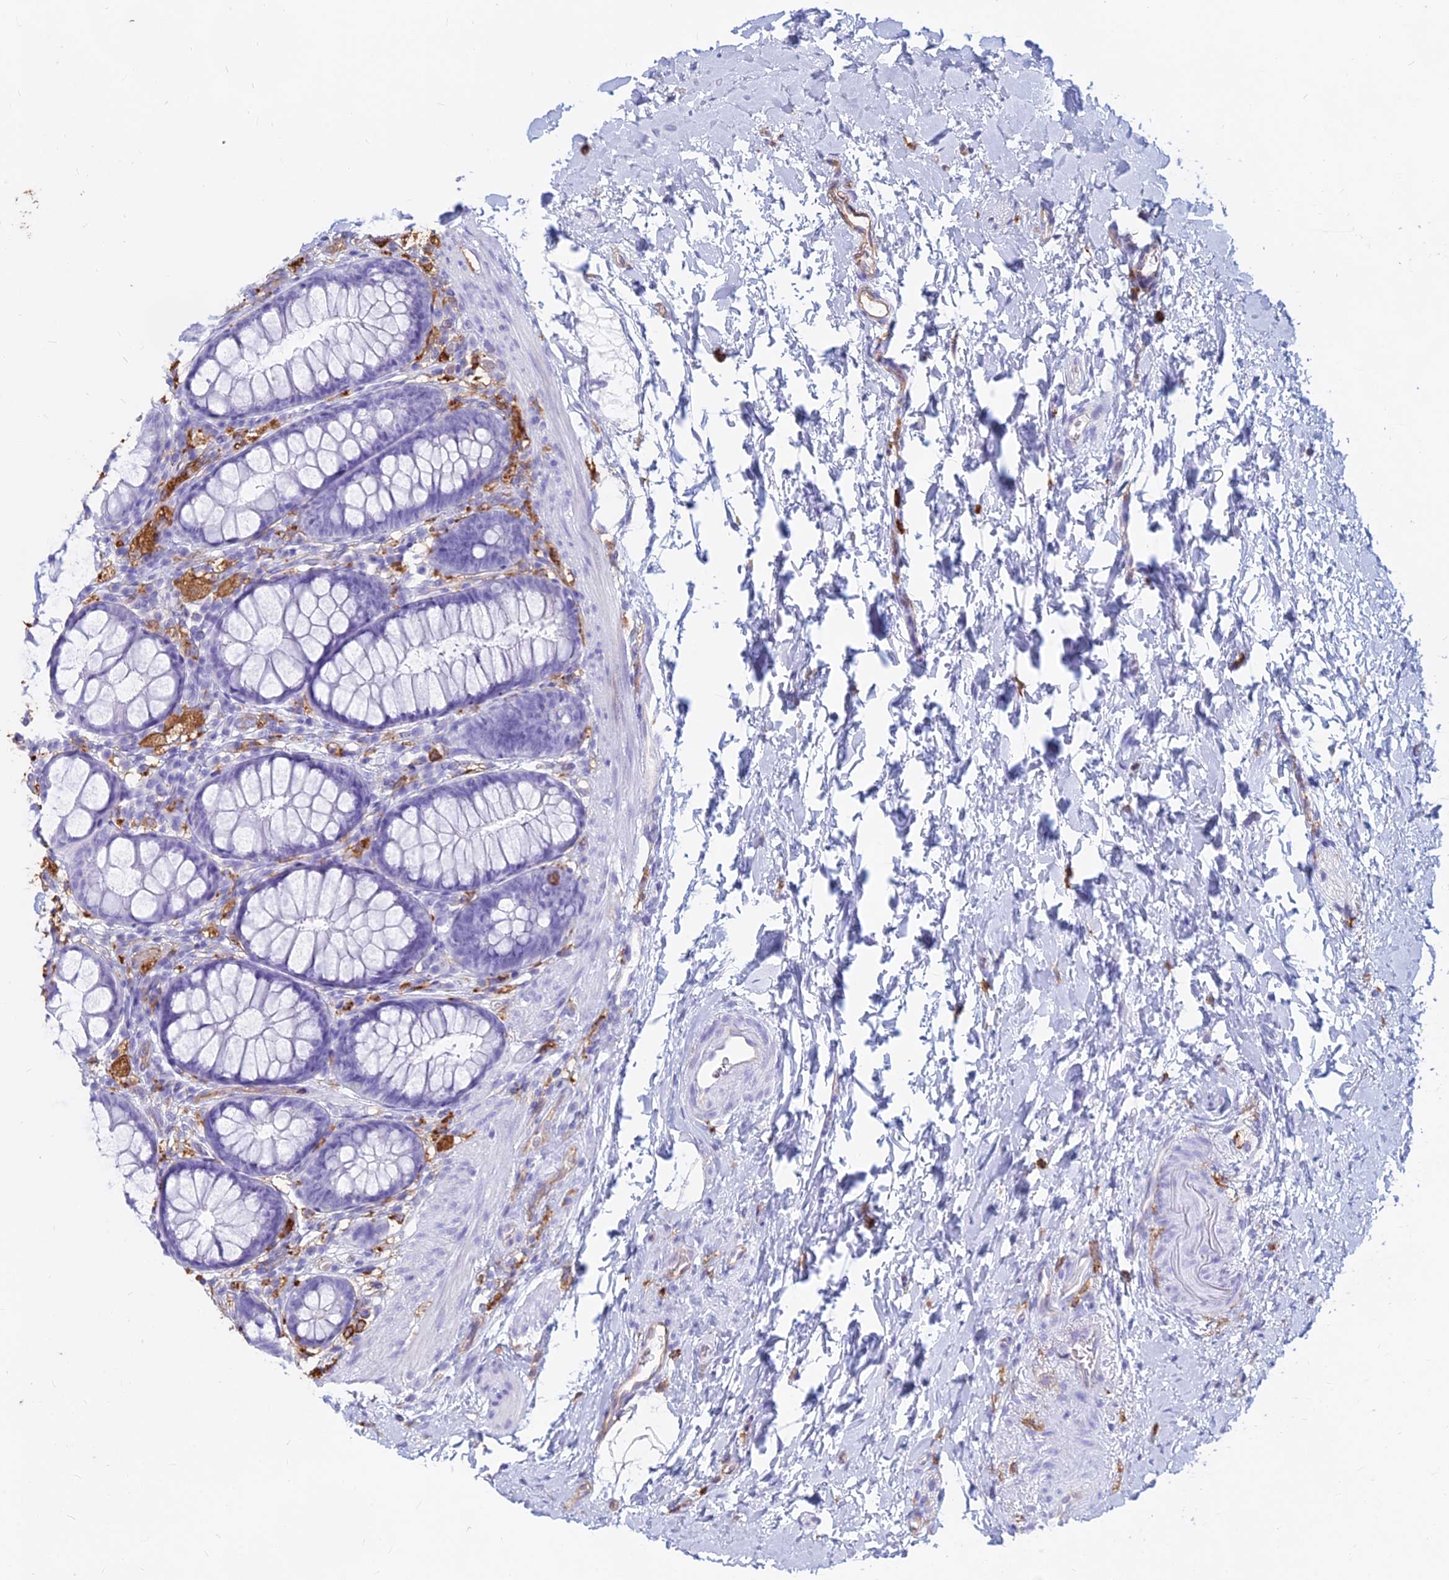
{"staining": {"intensity": "negative", "quantity": "none", "location": "none"}, "tissue": "colon", "cell_type": "Endothelial cells", "image_type": "normal", "snomed": [{"axis": "morphology", "description": "Normal tissue, NOS"}, {"axis": "topography", "description": "Colon"}], "caption": "Immunohistochemistry histopathology image of benign colon: human colon stained with DAB shows no significant protein positivity in endothelial cells.", "gene": "HLA", "patient": {"sex": "female", "age": 62}}